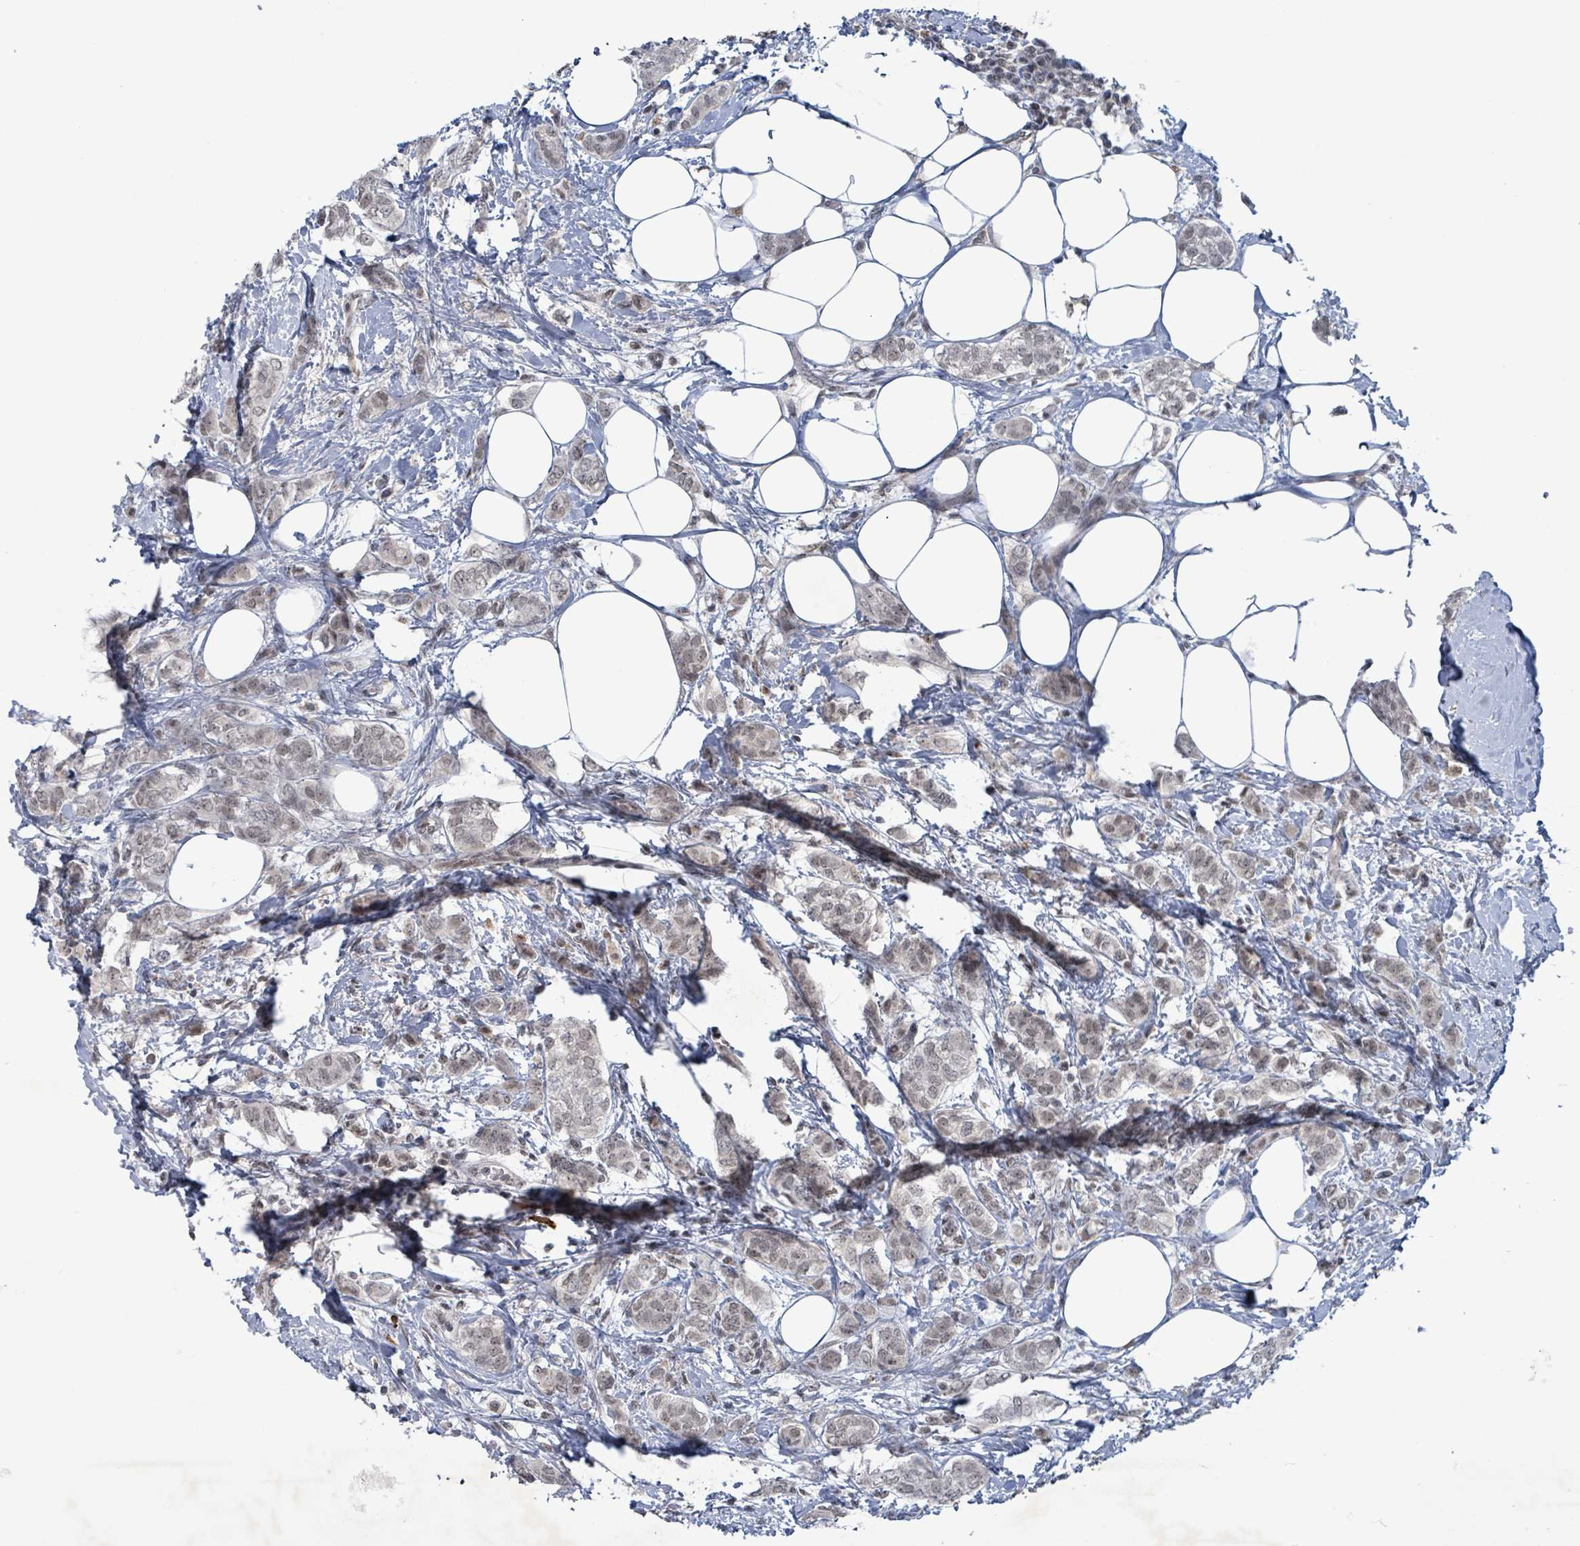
{"staining": {"intensity": "weak", "quantity": "25%-75%", "location": "nuclear"}, "tissue": "breast cancer", "cell_type": "Tumor cells", "image_type": "cancer", "snomed": [{"axis": "morphology", "description": "Duct carcinoma"}, {"axis": "topography", "description": "Breast"}], "caption": "Immunohistochemistry image of neoplastic tissue: breast cancer stained using immunohistochemistry reveals low levels of weak protein expression localized specifically in the nuclear of tumor cells, appearing as a nuclear brown color.", "gene": "BANP", "patient": {"sex": "female", "age": 72}}